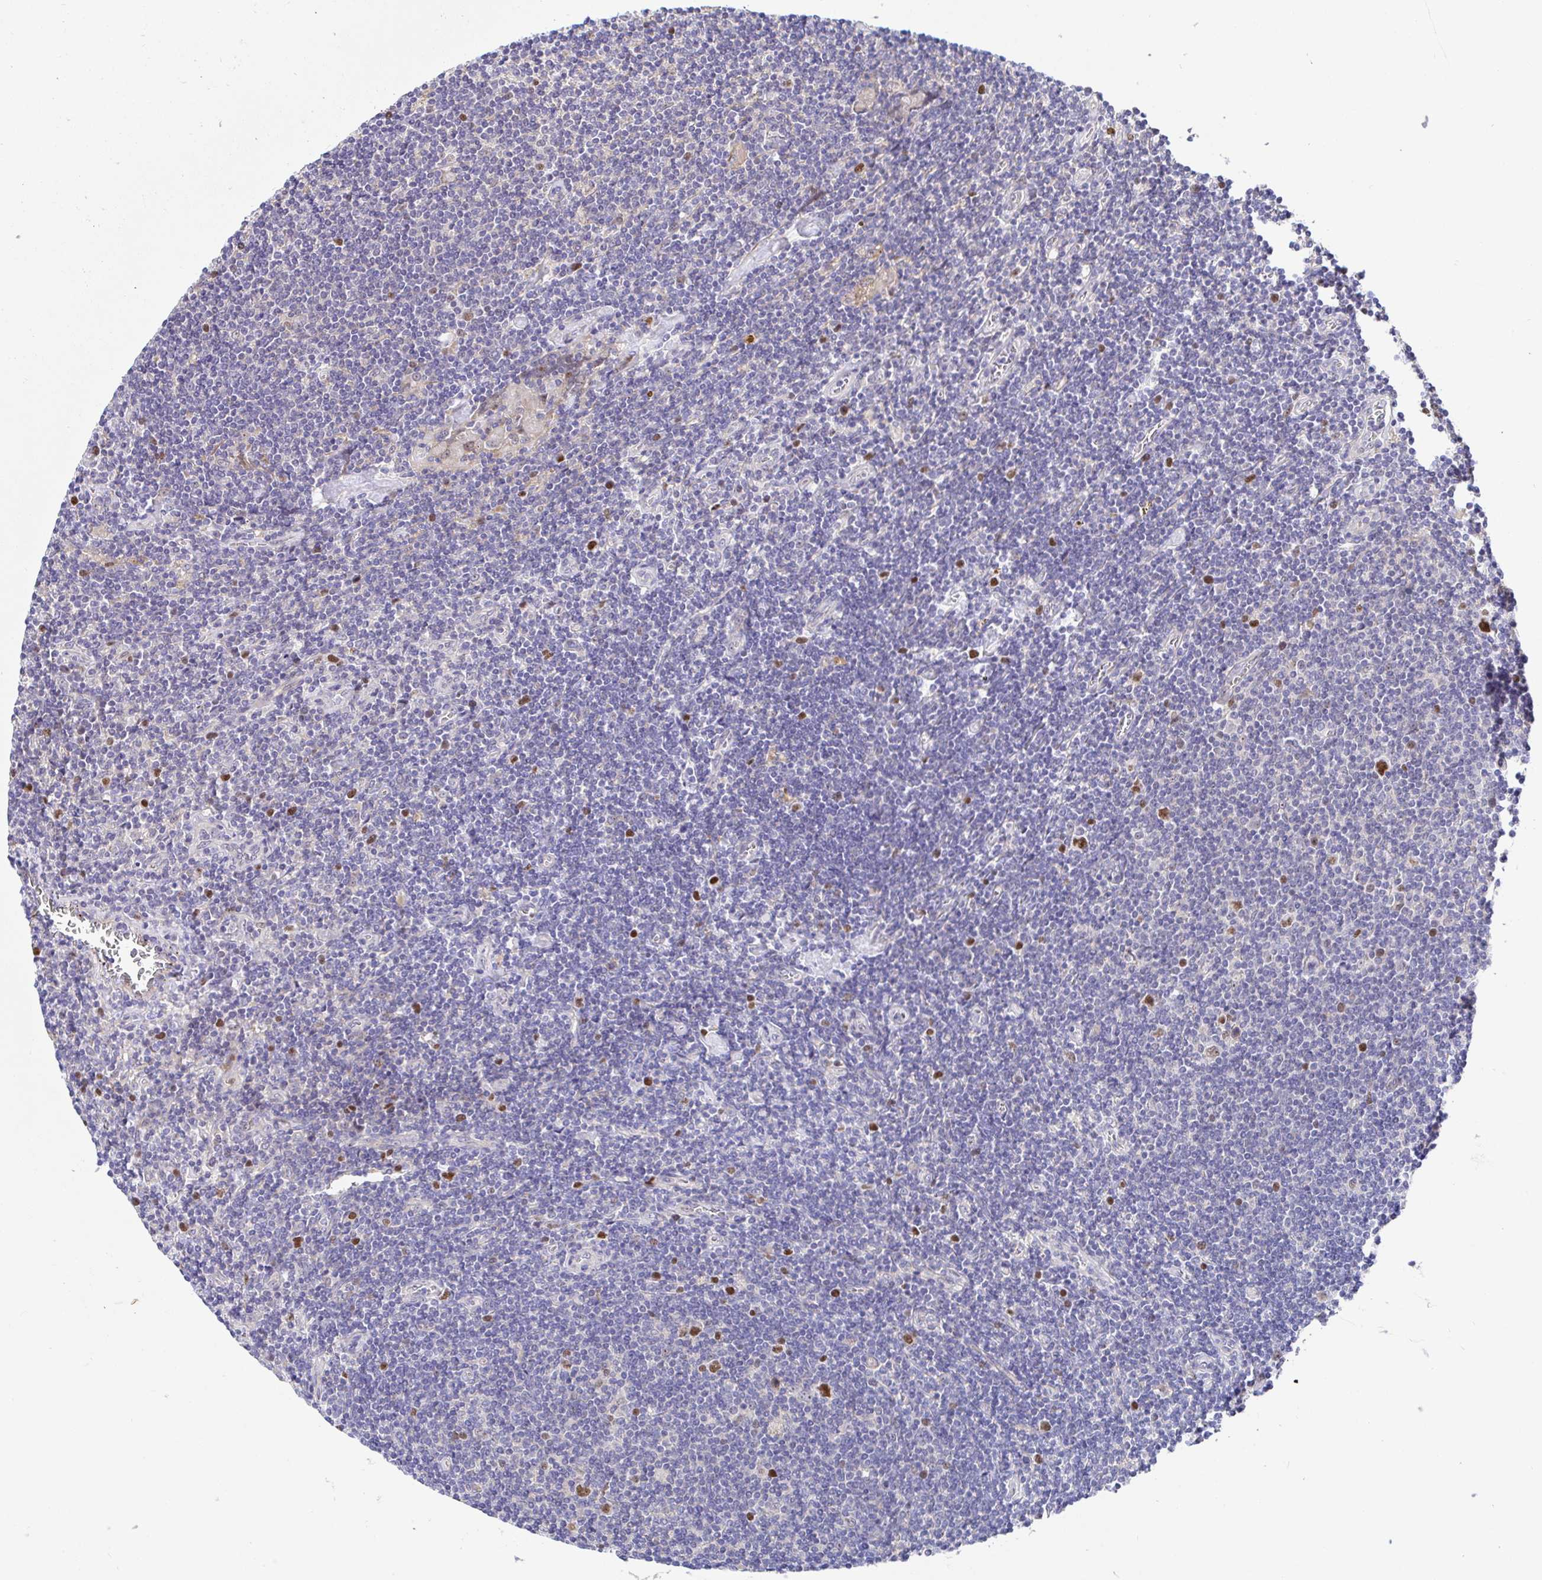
{"staining": {"intensity": "negative", "quantity": "none", "location": "none"}, "tissue": "lymphoma", "cell_type": "Tumor cells", "image_type": "cancer", "snomed": [{"axis": "morphology", "description": "Hodgkin's disease, NOS"}, {"axis": "topography", "description": "Lymph node"}], "caption": "Immunohistochemistry (IHC) image of human Hodgkin's disease stained for a protein (brown), which shows no positivity in tumor cells.", "gene": "TIMELESS", "patient": {"sex": "male", "age": 40}}